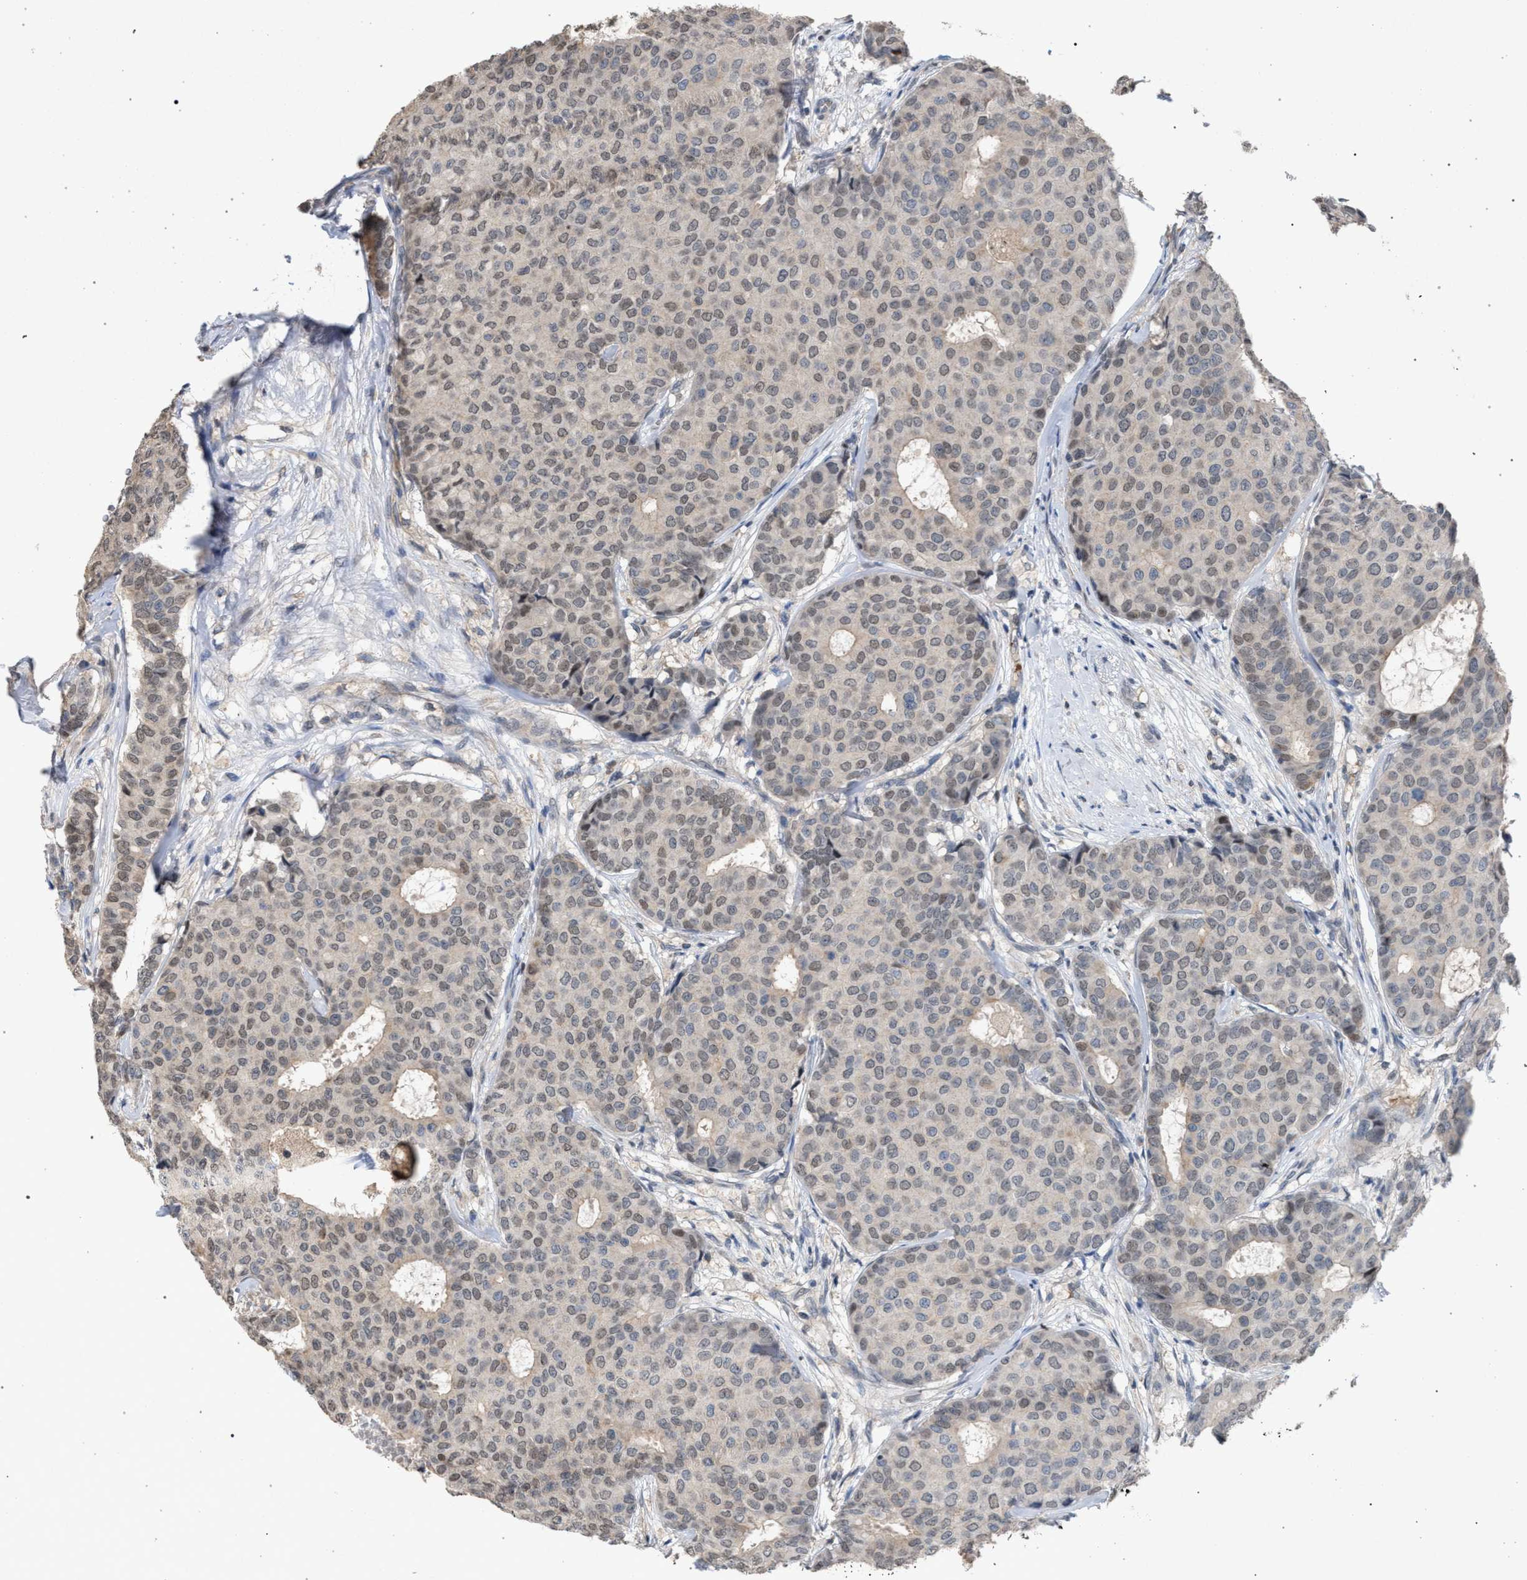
{"staining": {"intensity": "weak", "quantity": "25%-75%", "location": "nuclear"}, "tissue": "breast cancer", "cell_type": "Tumor cells", "image_type": "cancer", "snomed": [{"axis": "morphology", "description": "Duct carcinoma"}, {"axis": "topography", "description": "Breast"}], "caption": "Immunohistochemical staining of human breast cancer displays weak nuclear protein staining in approximately 25%-75% of tumor cells. (IHC, brightfield microscopy, high magnification).", "gene": "TECPR1", "patient": {"sex": "female", "age": 75}}